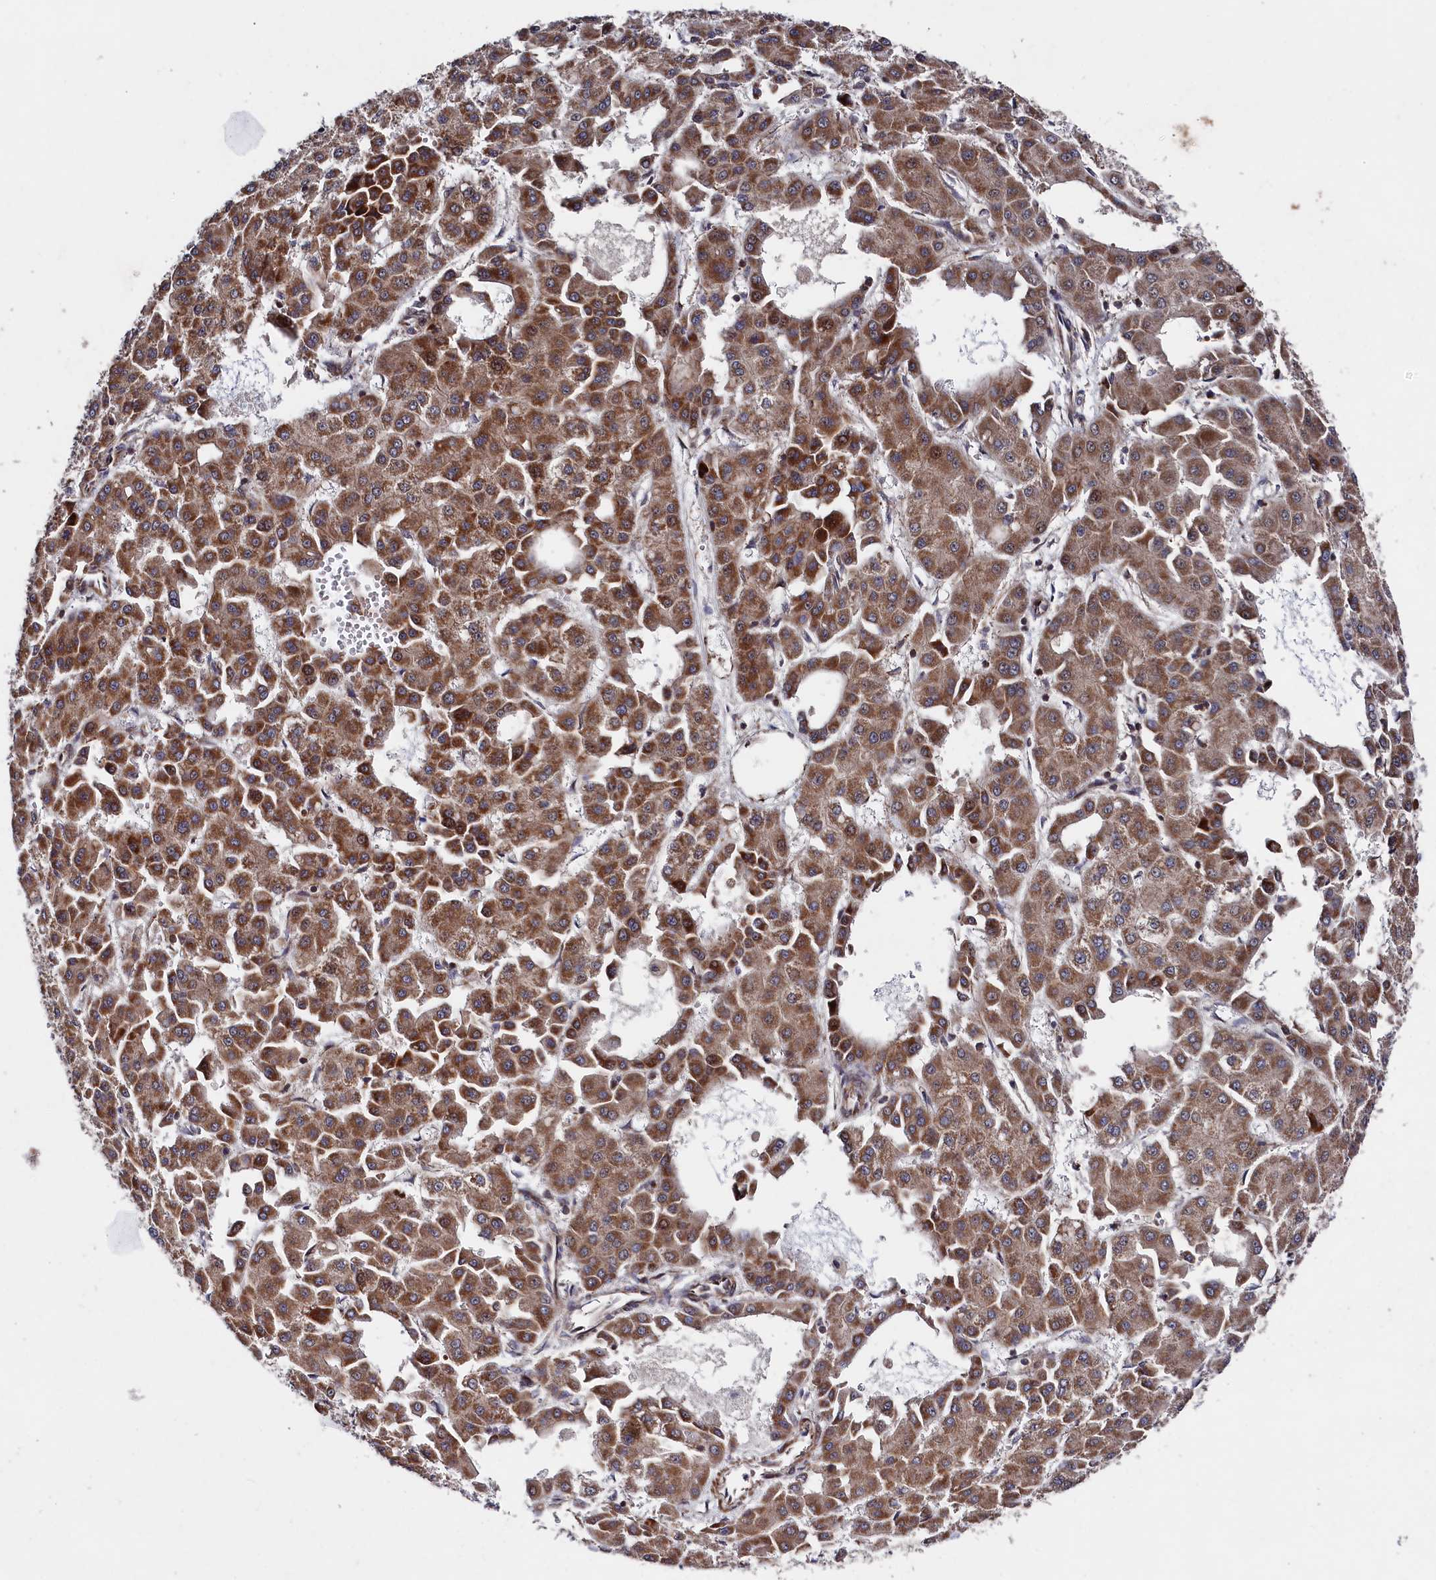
{"staining": {"intensity": "moderate", "quantity": ">75%", "location": "cytoplasmic/membranous"}, "tissue": "liver cancer", "cell_type": "Tumor cells", "image_type": "cancer", "snomed": [{"axis": "morphology", "description": "Carcinoma, Hepatocellular, NOS"}, {"axis": "topography", "description": "Liver"}], "caption": "Tumor cells show medium levels of moderate cytoplasmic/membranous positivity in about >75% of cells in hepatocellular carcinoma (liver). The staining was performed using DAB, with brown indicating positive protein expression. Nuclei are stained blue with hematoxylin.", "gene": "SUPV3L1", "patient": {"sex": "male", "age": 47}}